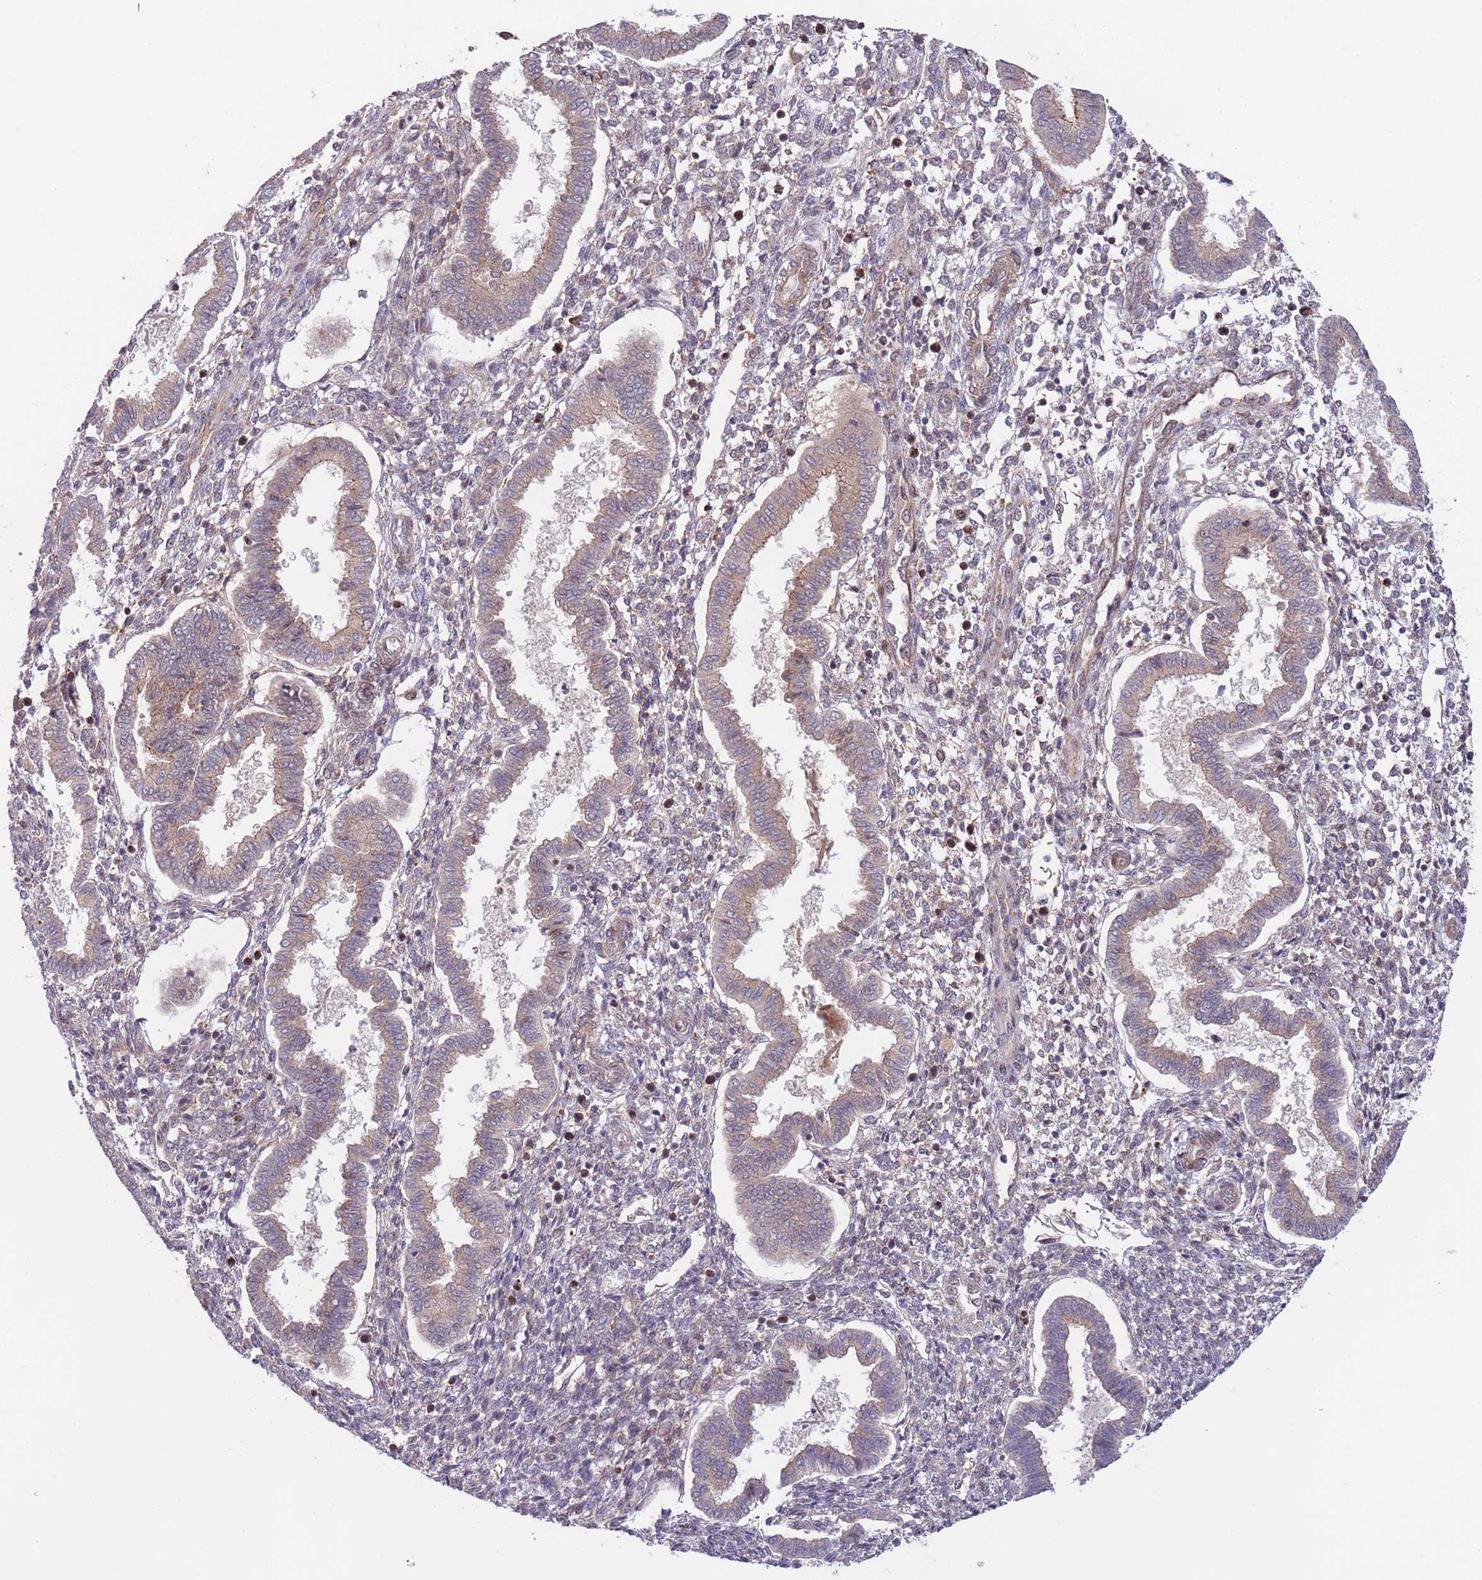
{"staining": {"intensity": "moderate", "quantity": "25%-75%", "location": "cytoplasmic/membranous"}, "tissue": "endometrium", "cell_type": "Cells in endometrial stroma", "image_type": "normal", "snomed": [{"axis": "morphology", "description": "Normal tissue, NOS"}, {"axis": "topography", "description": "Endometrium"}], "caption": "Protein expression analysis of benign endometrium exhibits moderate cytoplasmic/membranous positivity in approximately 25%-75% of cells in endometrial stroma. The protein is shown in brown color, while the nuclei are stained blue.", "gene": "PRR16", "patient": {"sex": "female", "age": 24}}